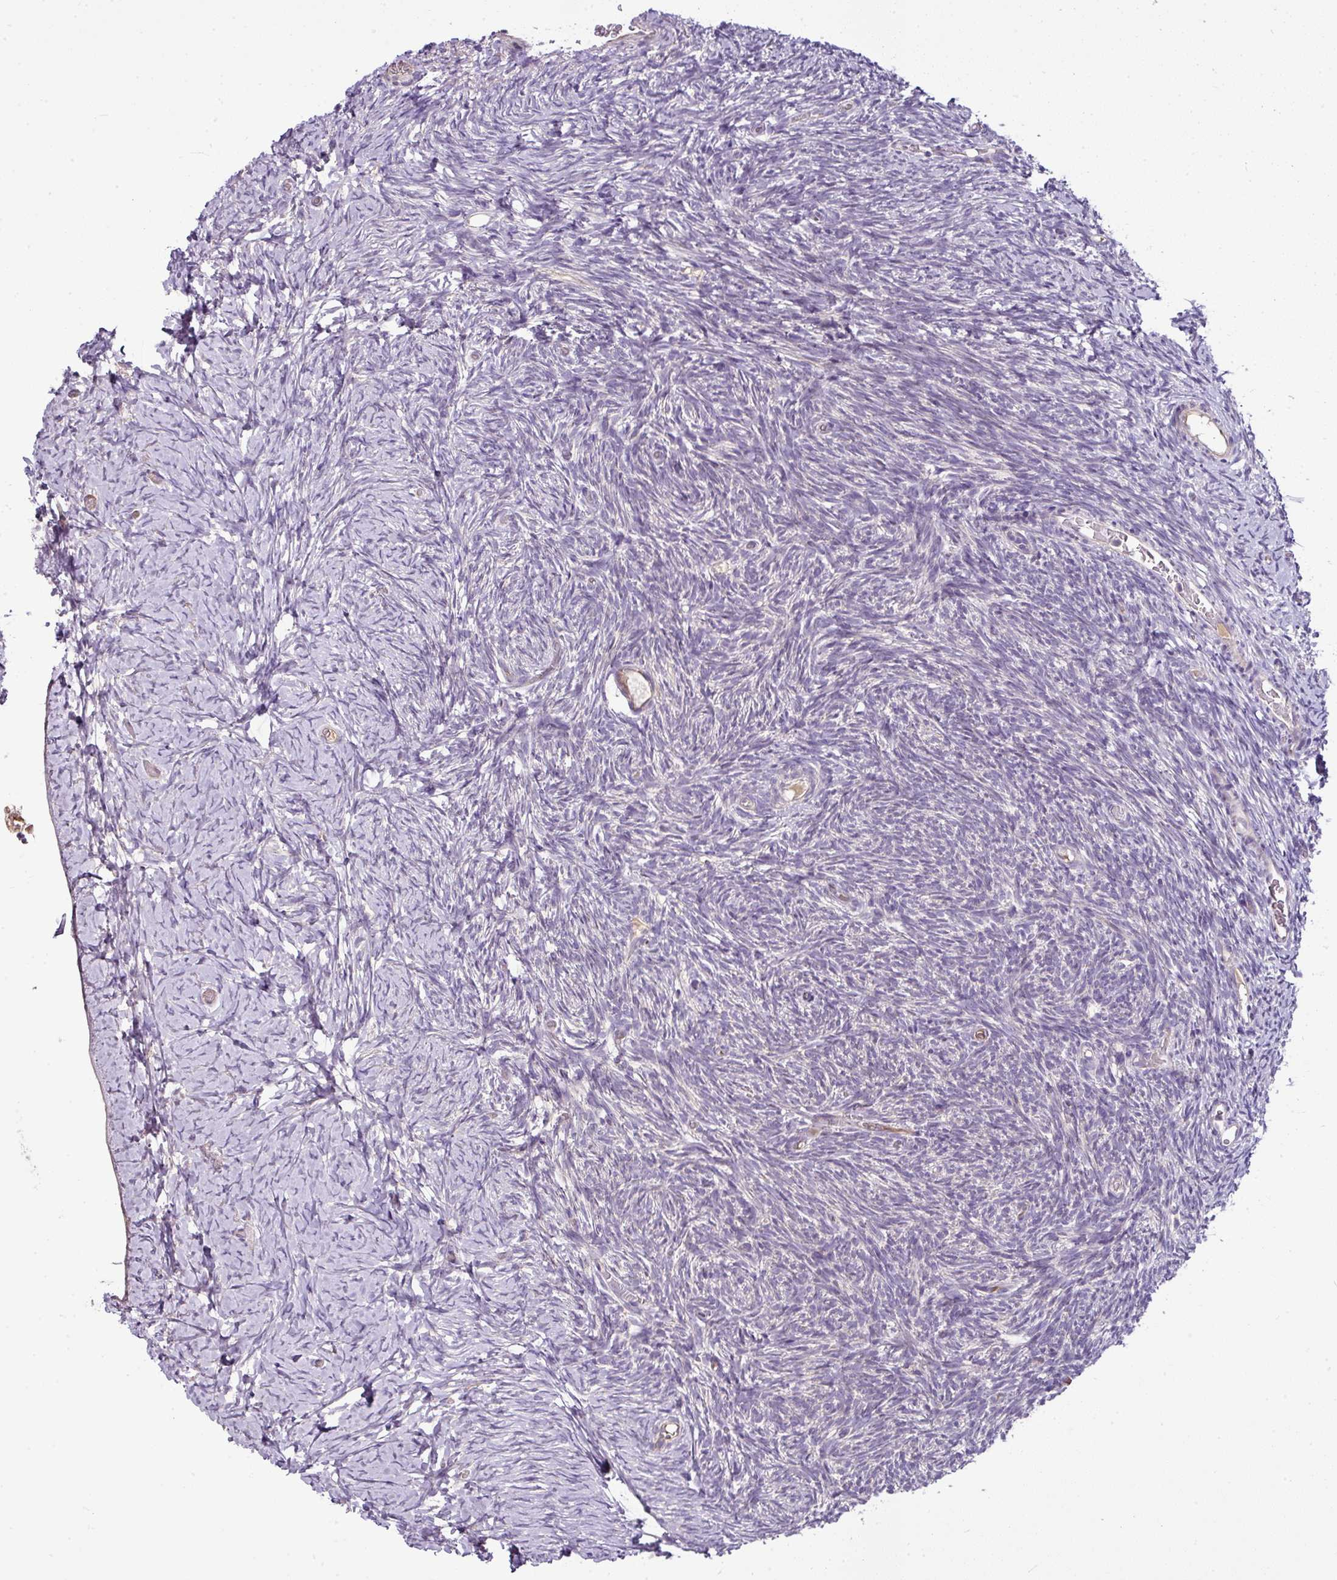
{"staining": {"intensity": "negative", "quantity": "none", "location": "none"}, "tissue": "ovary", "cell_type": "Follicle cells", "image_type": "normal", "snomed": [{"axis": "morphology", "description": "Normal tissue, NOS"}, {"axis": "topography", "description": "Ovary"}], "caption": "The immunohistochemistry (IHC) histopathology image has no significant expression in follicle cells of ovary.", "gene": "GAN", "patient": {"sex": "female", "age": 39}}